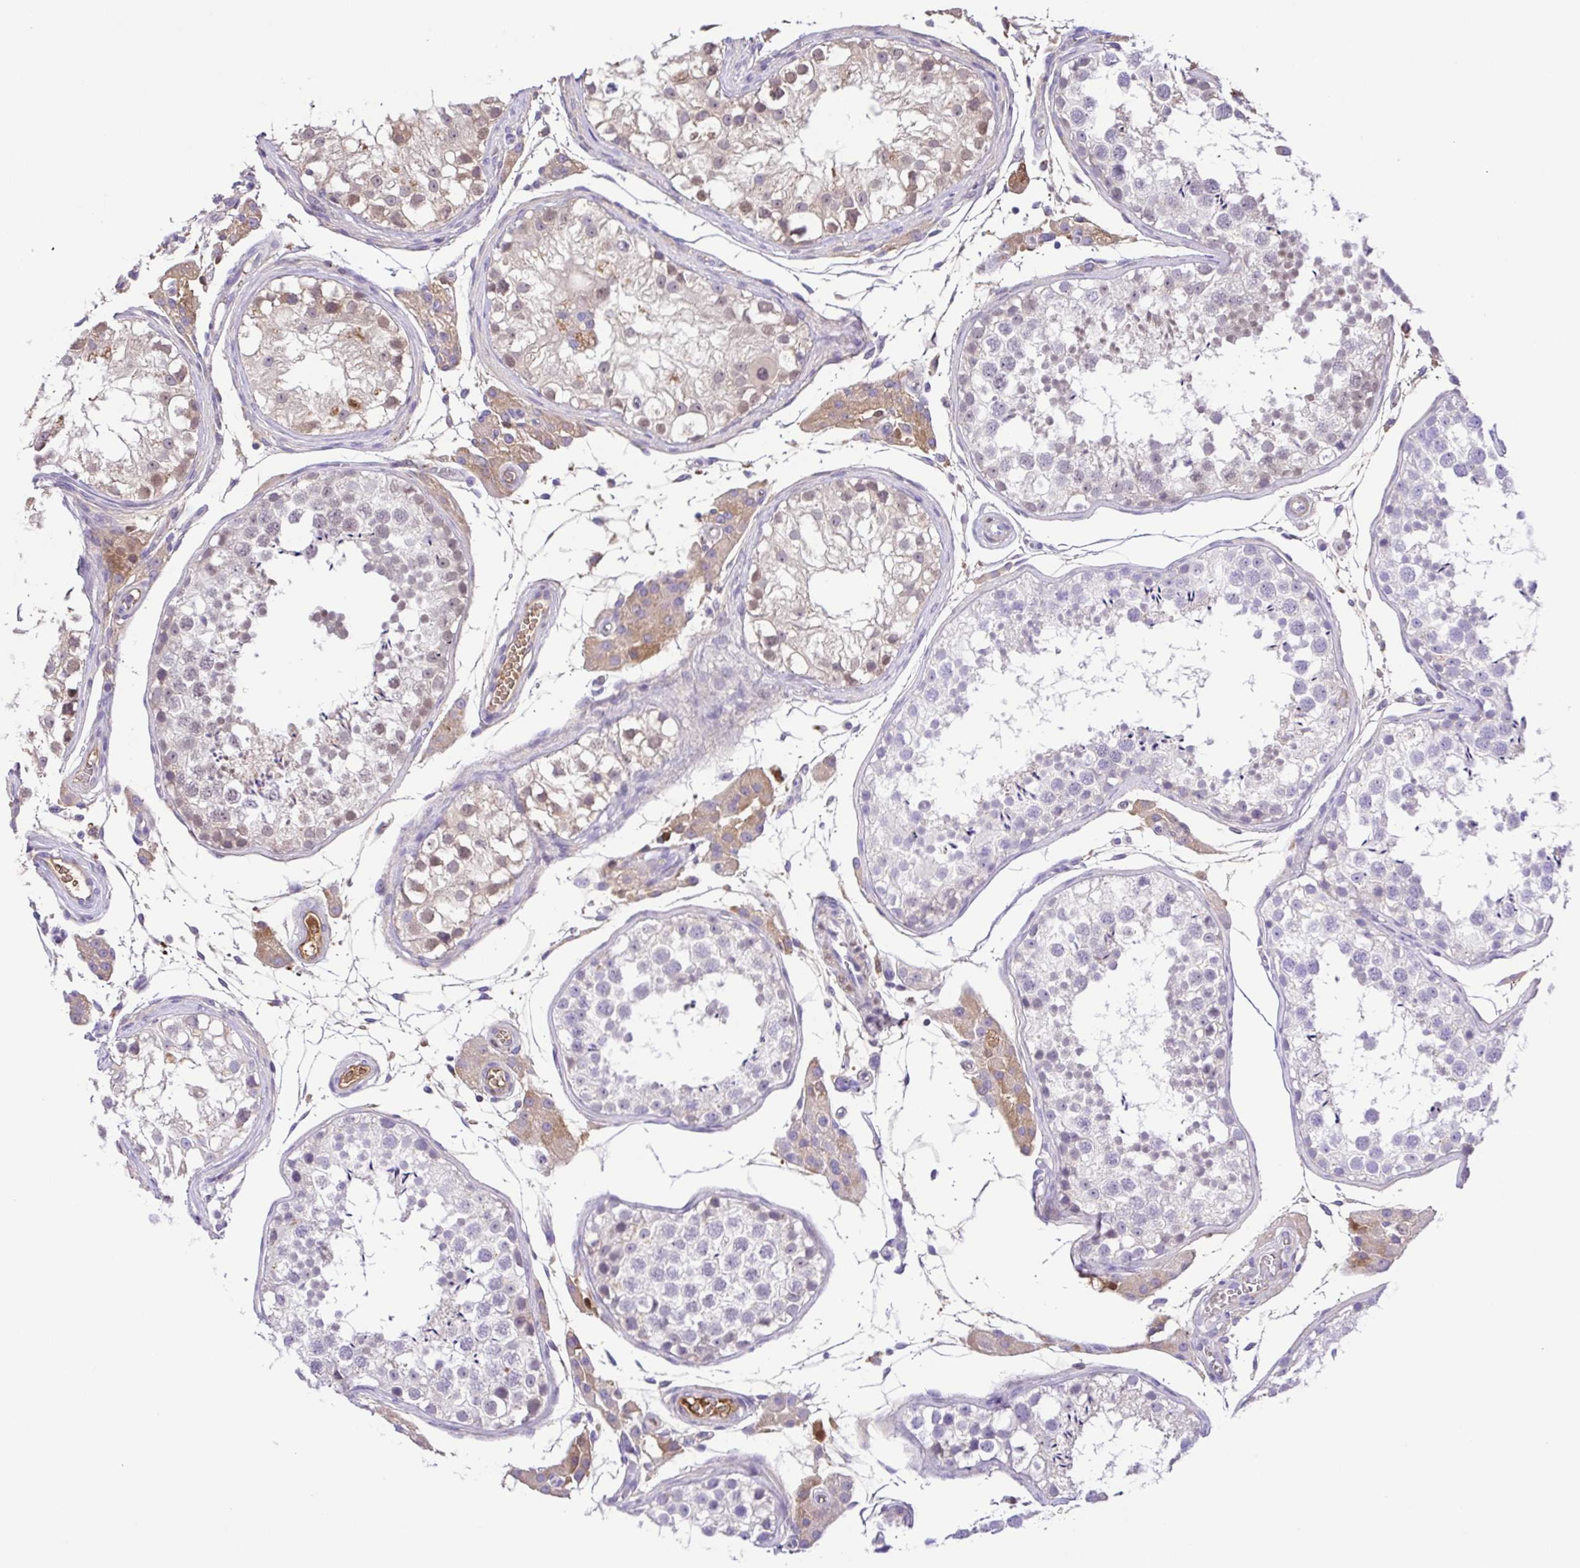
{"staining": {"intensity": "weak", "quantity": "<25%", "location": "nuclear"}, "tissue": "testis", "cell_type": "Cells in seminiferous ducts", "image_type": "normal", "snomed": [{"axis": "morphology", "description": "Normal tissue, NOS"}, {"axis": "morphology", "description": "Seminoma, NOS"}, {"axis": "topography", "description": "Testis"}], "caption": "A histopathology image of testis stained for a protein reveals no brown staining in cells in seminiferous ducts.", "gene": "IGFL1", "patient": {"sex": "male", "age": 29}}